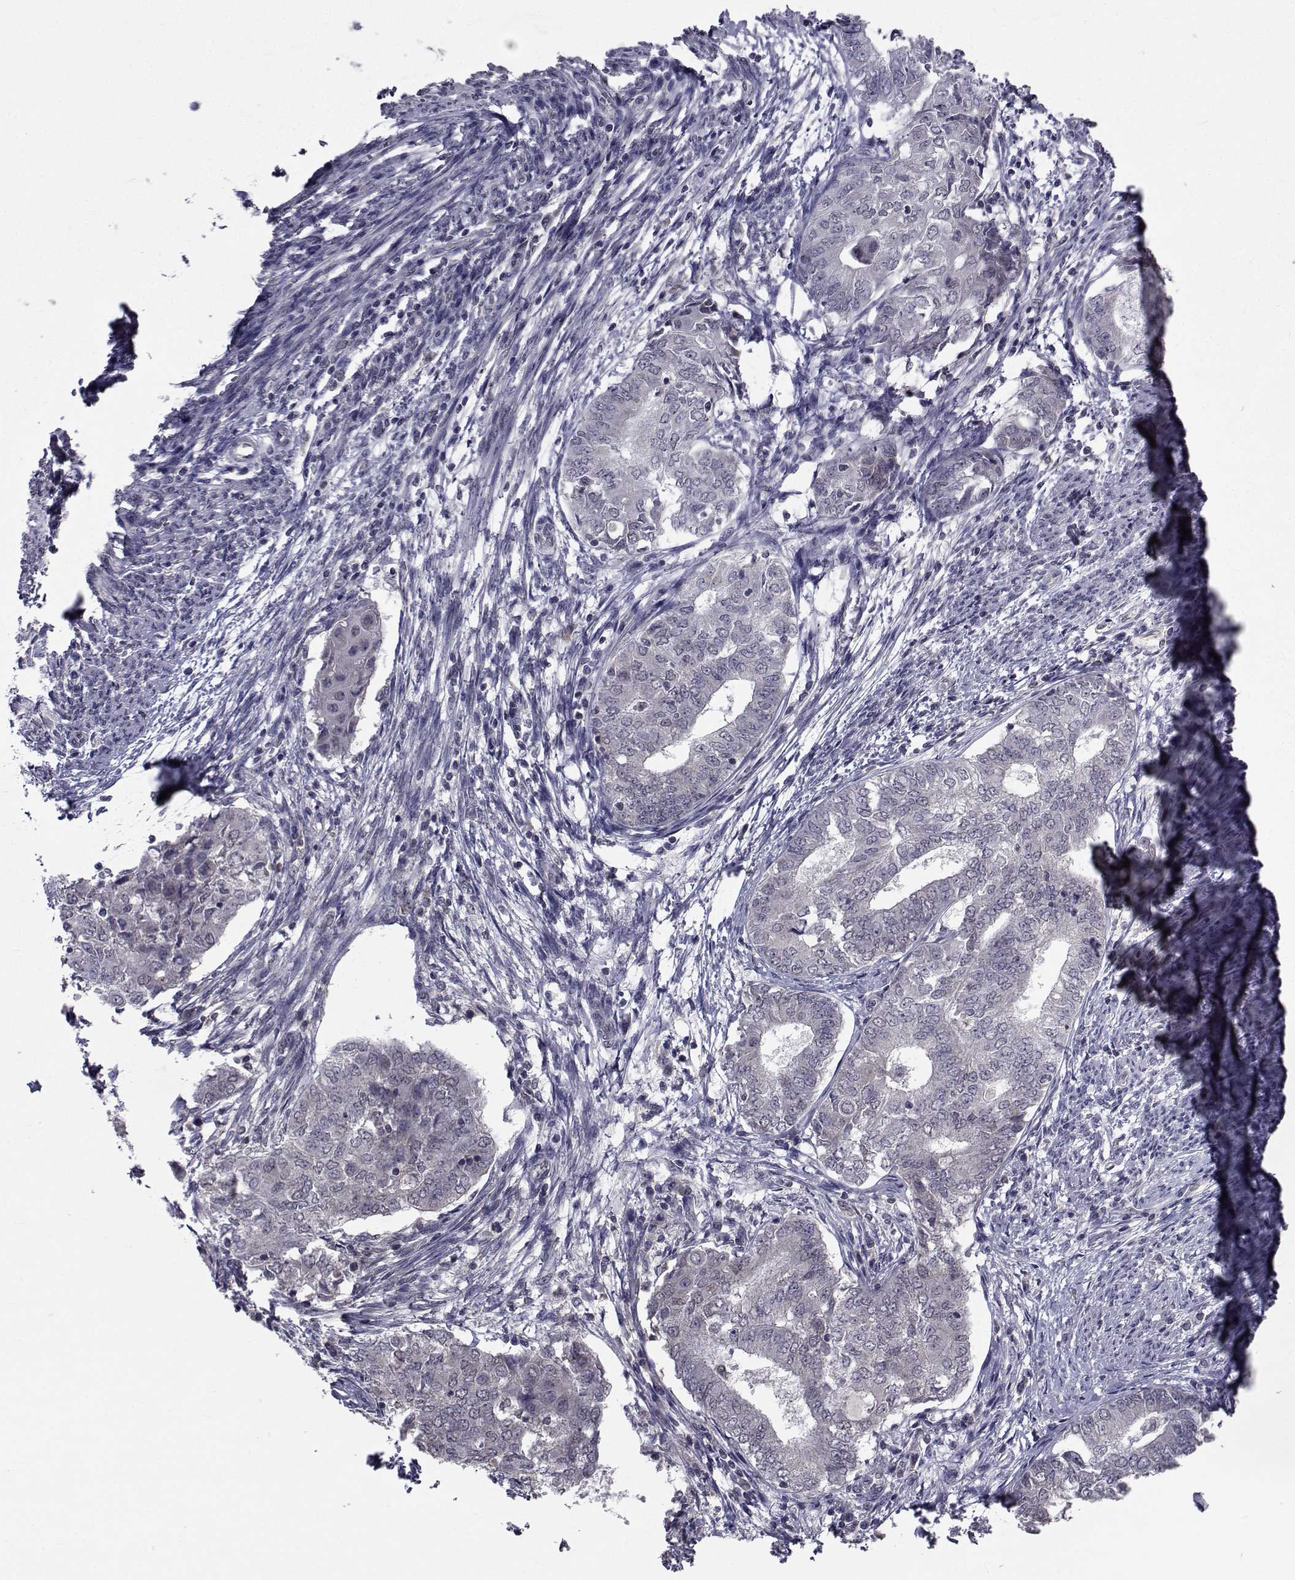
{"staining": {"intensity": "negative", "quantity": "none", "location": "none"}, "tissue": "endometrial cancer", "cell_type": "Tumor cells", "image_type": "cancer", "snomed": [{"axis": "morphology", "description": "Adenocarcinoma, NOS"}, {"axis": "topography", "description": "Endometrium"}], "caption": "DAB immunohistochemical staining of endometrial cancer reveals no significant positivity in tumor cells.", "gene": "CYP2S1", "patient": {"sex": "female", "age": 62}}